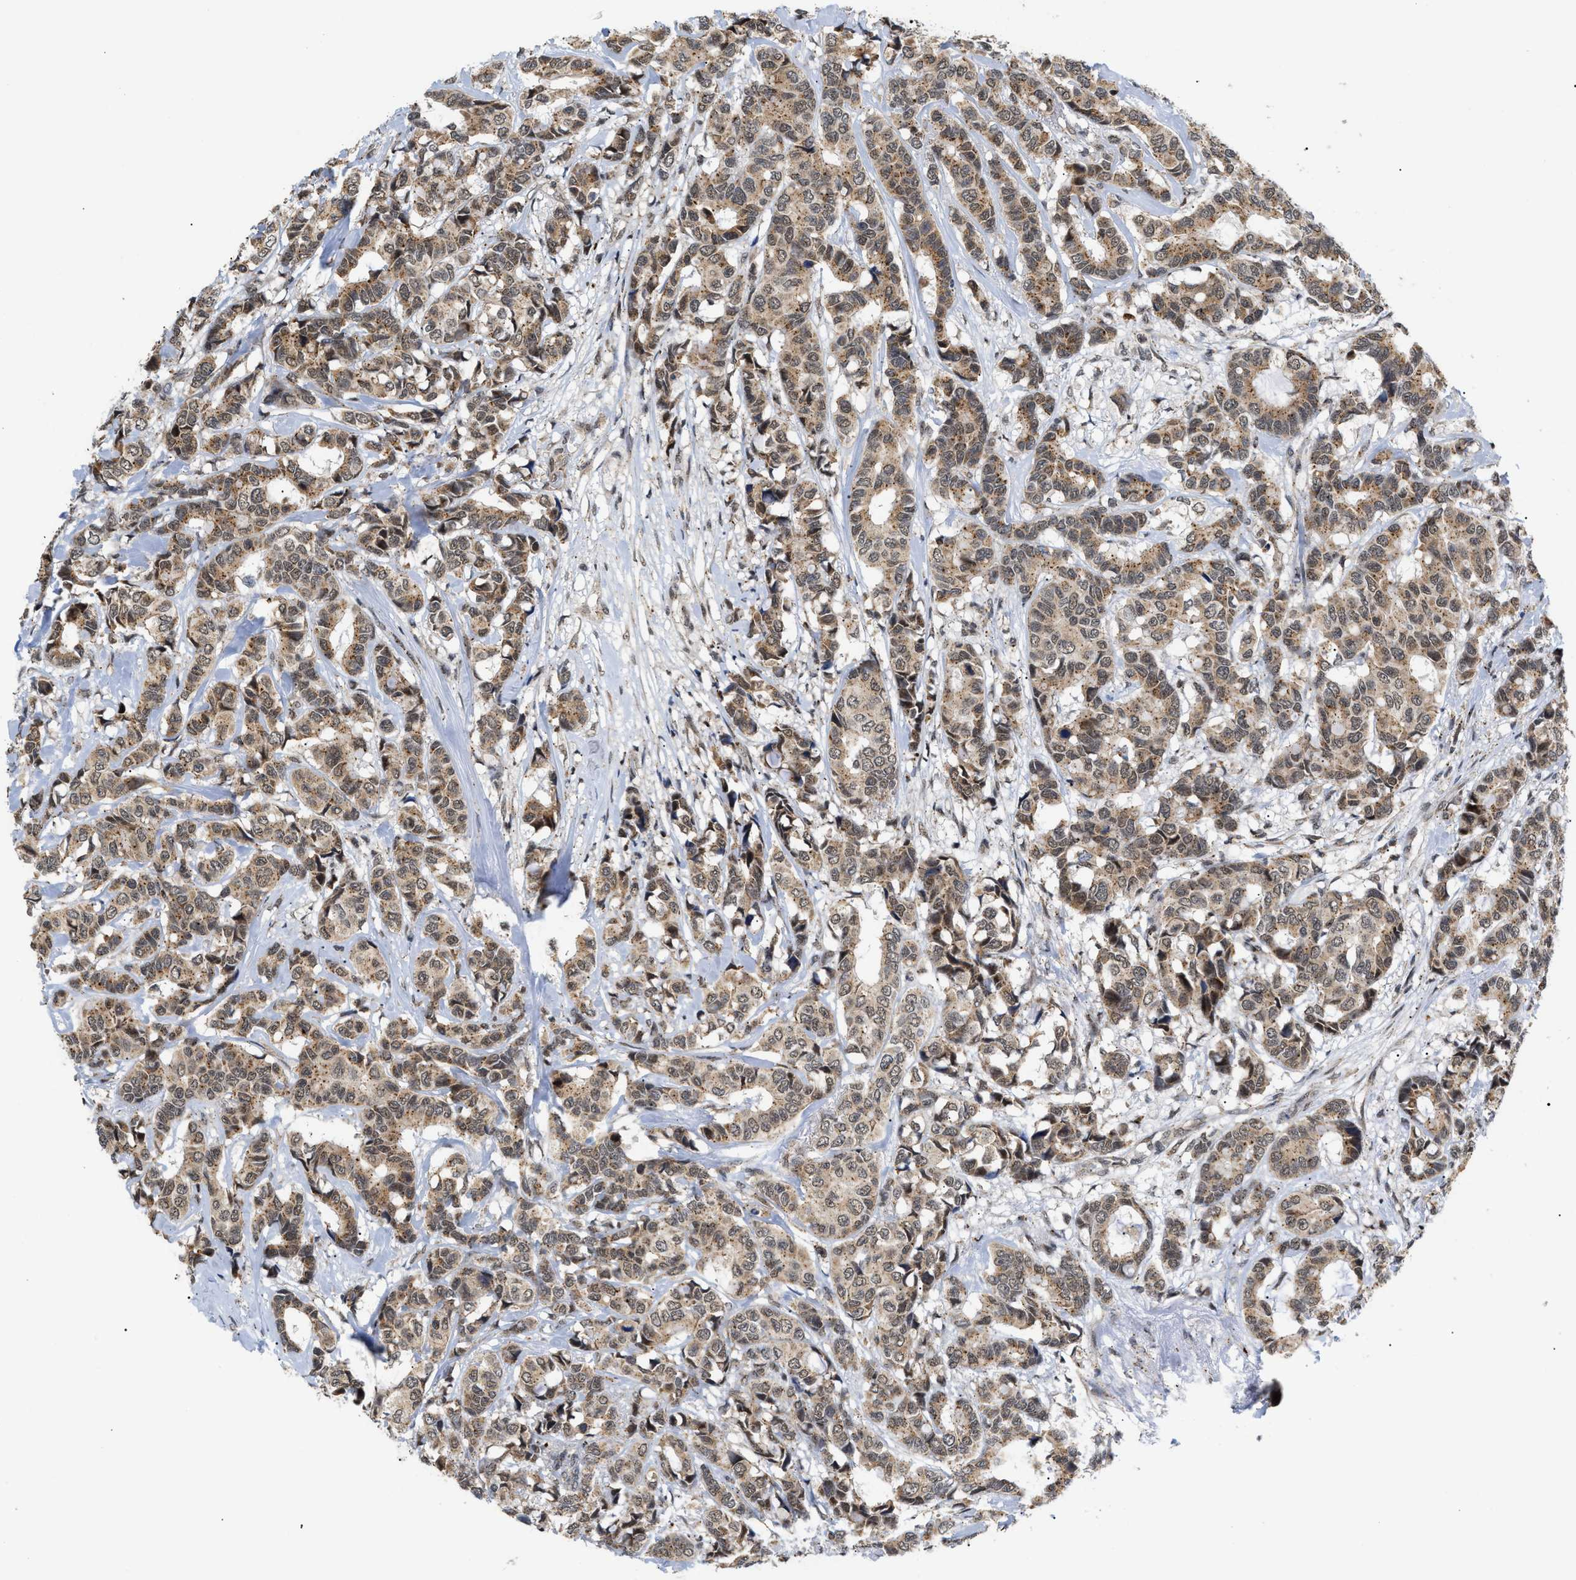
{"staining": {"intensity": "moderate", "quantity": ">75%", "location": "cytoplasmic/membranous"}, "tissue": "breast cancer", "cell_type": "Tumor cells", "image_type": "cancer", "snomed": [{"axis": "morphology", "description": "Duct carcinoma"}, {"axis": "topography", "description": "Breast"}], "caption": "A high-resolution image shows IHC staining of breast cancer, which demonstrates moderate cytoplasmic/membranous positivity in approximately >75% of tumor cells.", "gene": "ZBTB11", "patient": {"sex": "female", "age": 87}}